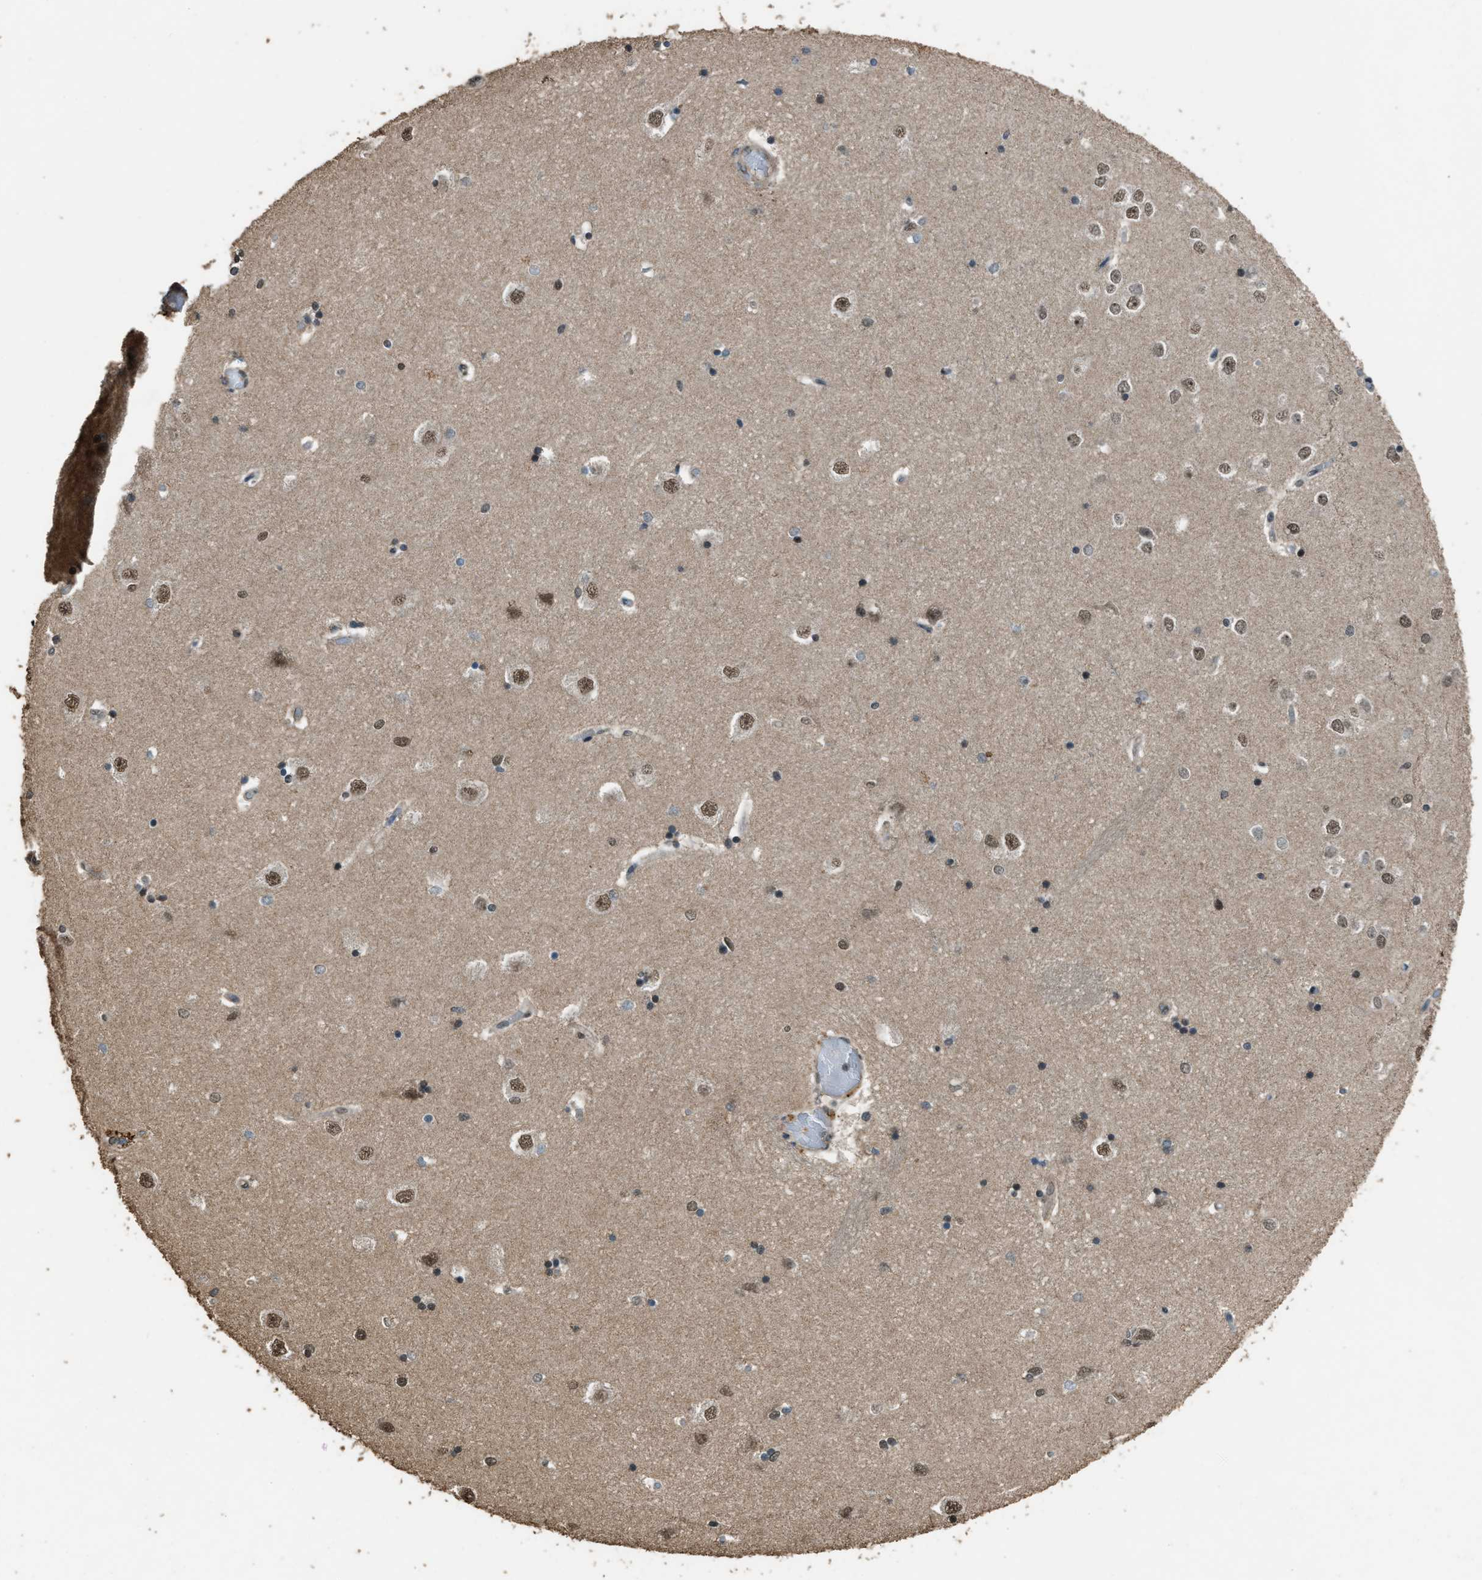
{"staining": {"intensity": "weak", "quantity": "<25%", "location": "nuclear"}, "tissue": "hippocampus", "cell_type": "Glial cells", "image_type": "normal", "snomed": [{"axis": "morphology", "description": "Normal tissue, NOS"}, {"axis": "topography", "description": "Hippocampus"}], "caption": "Immunohistochemistry micrograph of unremarkable hippocampus: hippocampus stained with DAB (3,3'-diaminobenzidine) reveals no significant protein expression in glial cells.", "gene": "SERTAD2", "patient": {"sex": "male", "age": 45}}